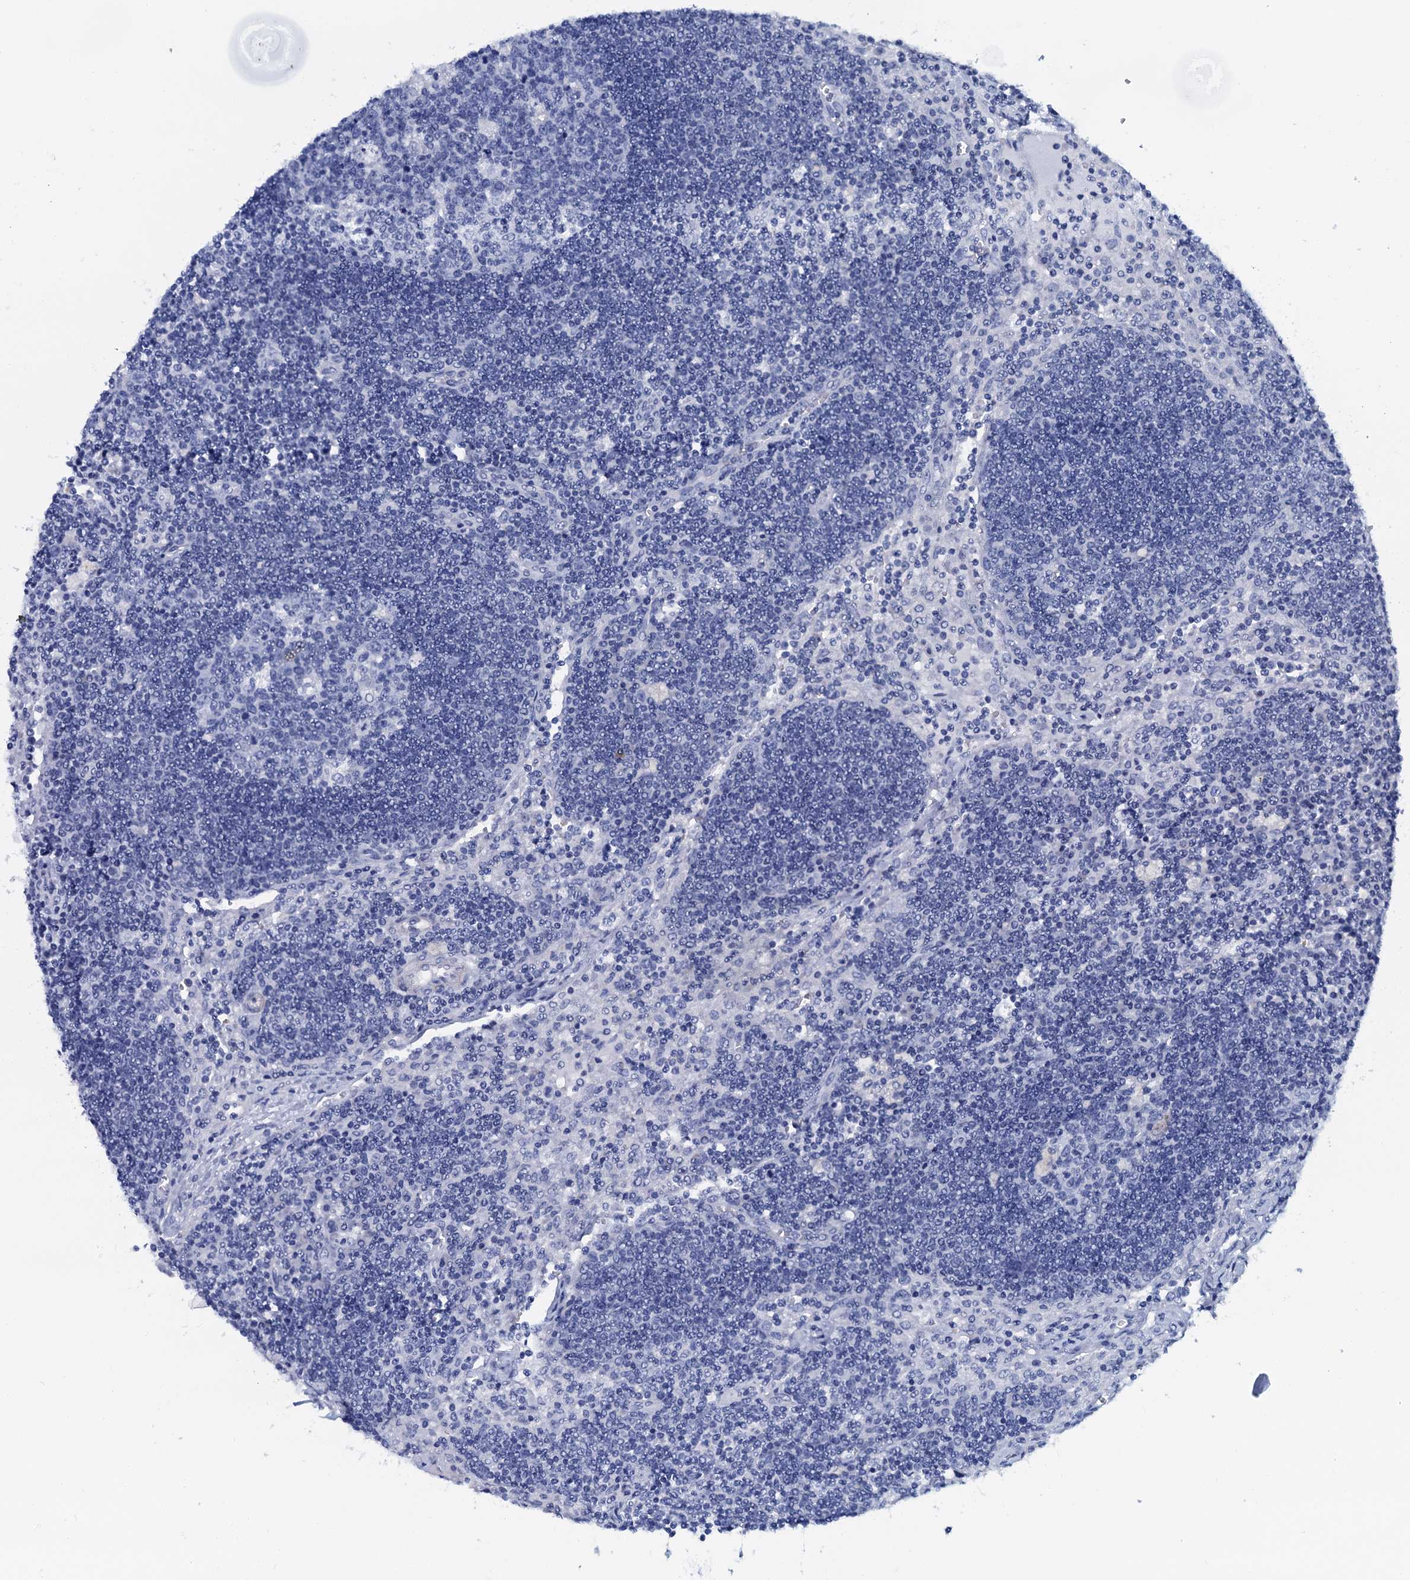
{"staining": {"intensity": "negative", "quantity": "none", "location": "none"}, "tissue": "lymph node", "cell_type": "Germinal center cells", "image_type": "normal", "snomed": [{"axis": "morphology", "description": "Normal tissue, NOS"}, {"axis": "topography", "description": "Lymph node"}], "caption": "An immunohistochemistry (IHC) micrograph of benign lymph node is shown. There is no staining in germinal center cells of lymph node.", "gene": "GYS2", "patient": {"sex": "male", "age": 58}}